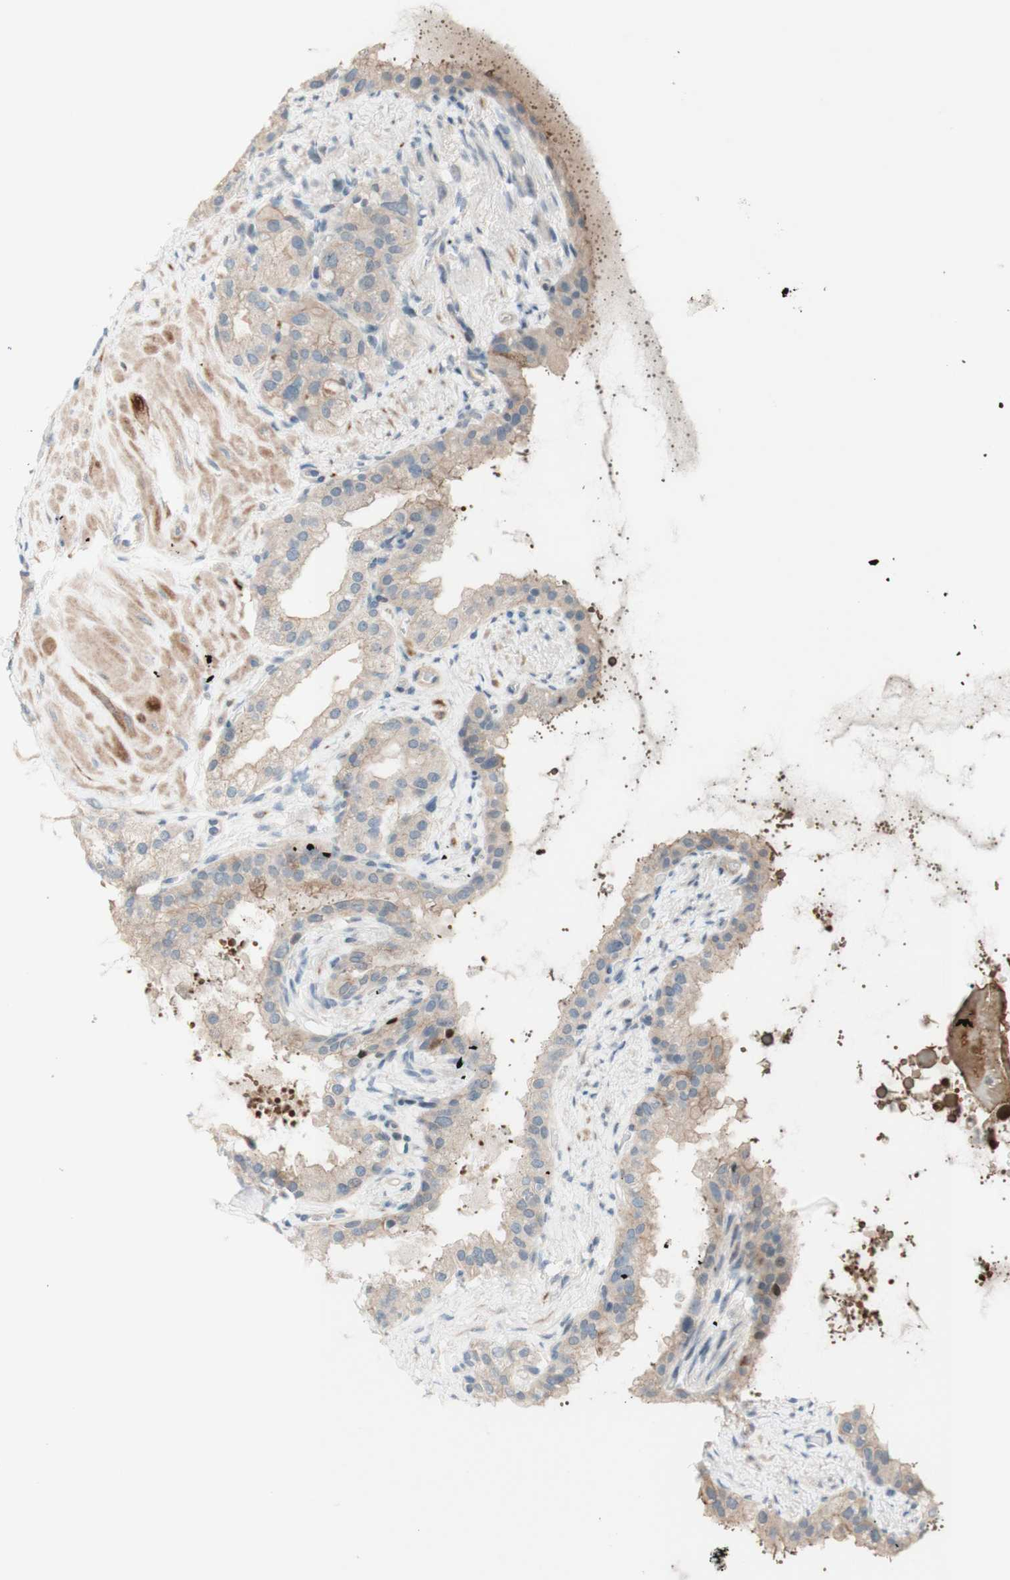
{"staining": {"intensity": "weak", "quantity": "<25%", "location": "cytoplasmic/membranous"}, "tissue": "seminal vesicle", "cell_type": "Glandular cells", "image_type": "normal", "snomed": [{"axis": "morphology", "description": "Normal tissue, NOS"}, {"axis": "topography", "description": "Seminal veicle"}], "caption": "IHC of normal seminal vesicle displays no staining in glandular cells. (DAB IHC visualized using brightfield microscopy, high magnification).", "gene": "JPH1", "patient": {"sex": "male", "age": 68}}